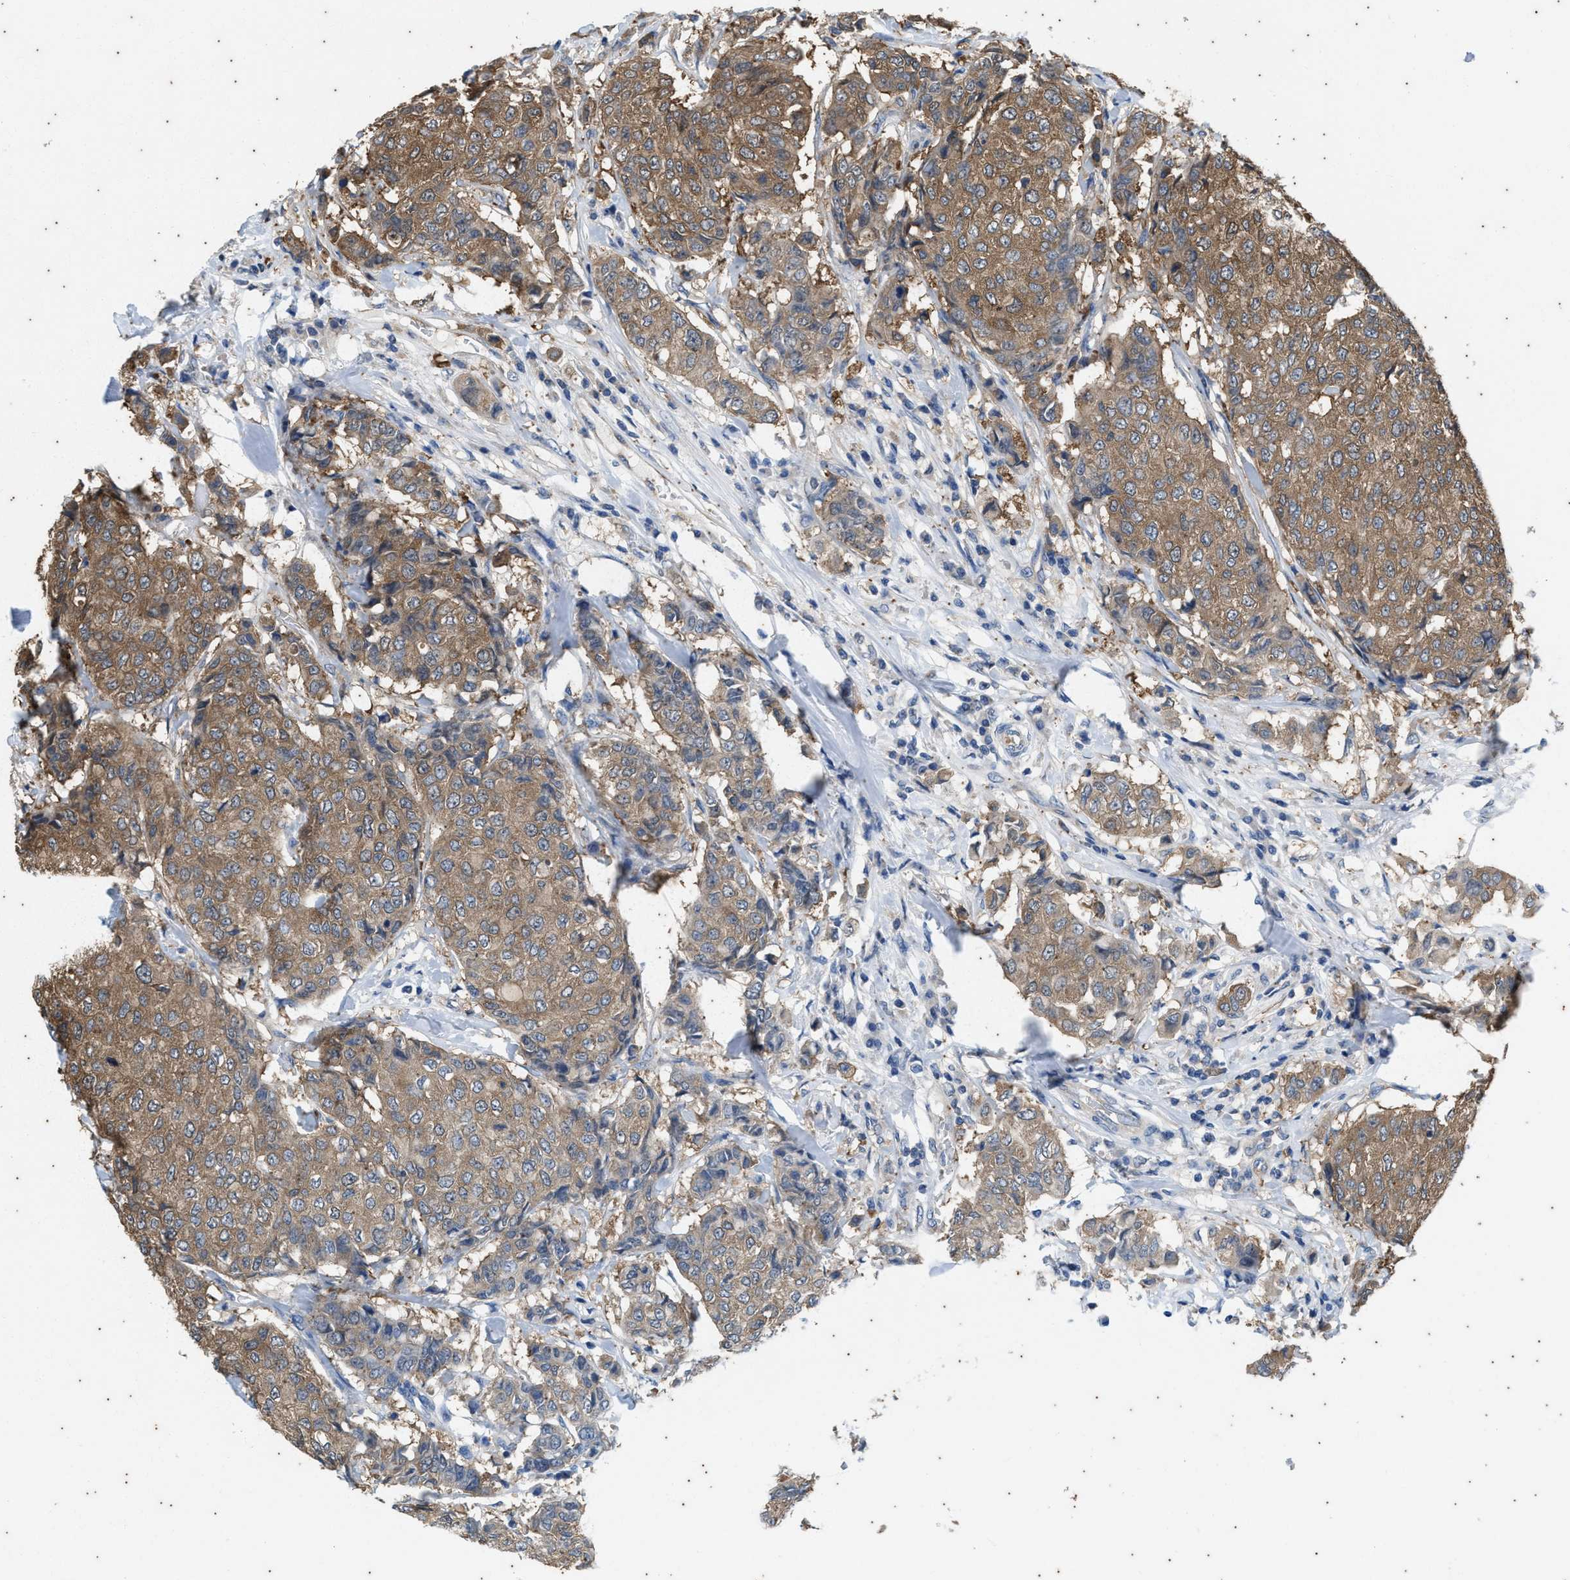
{"staining": {"intensity": "moderate", "quantity": ">75%", "location": "cytoplasmic/membranous"}, "tissue": "breast cancer", "cell_type": "Tumor cells", "image_type": "cancer", "snomed": [{"axis": "morphology", "description": "Duct carcinoma"}, {"axis": "topography", "description": "Breast"}], "caption": "A histopathology image showing moderate cytoplasmic/membranous staining in about >75% of tumor cells in breast infiltrating ductal carcinoma, as visualized by brown immunohistochemical staining.", "gene": "COX19", "patient": {"sex": "female", "age": 27}}